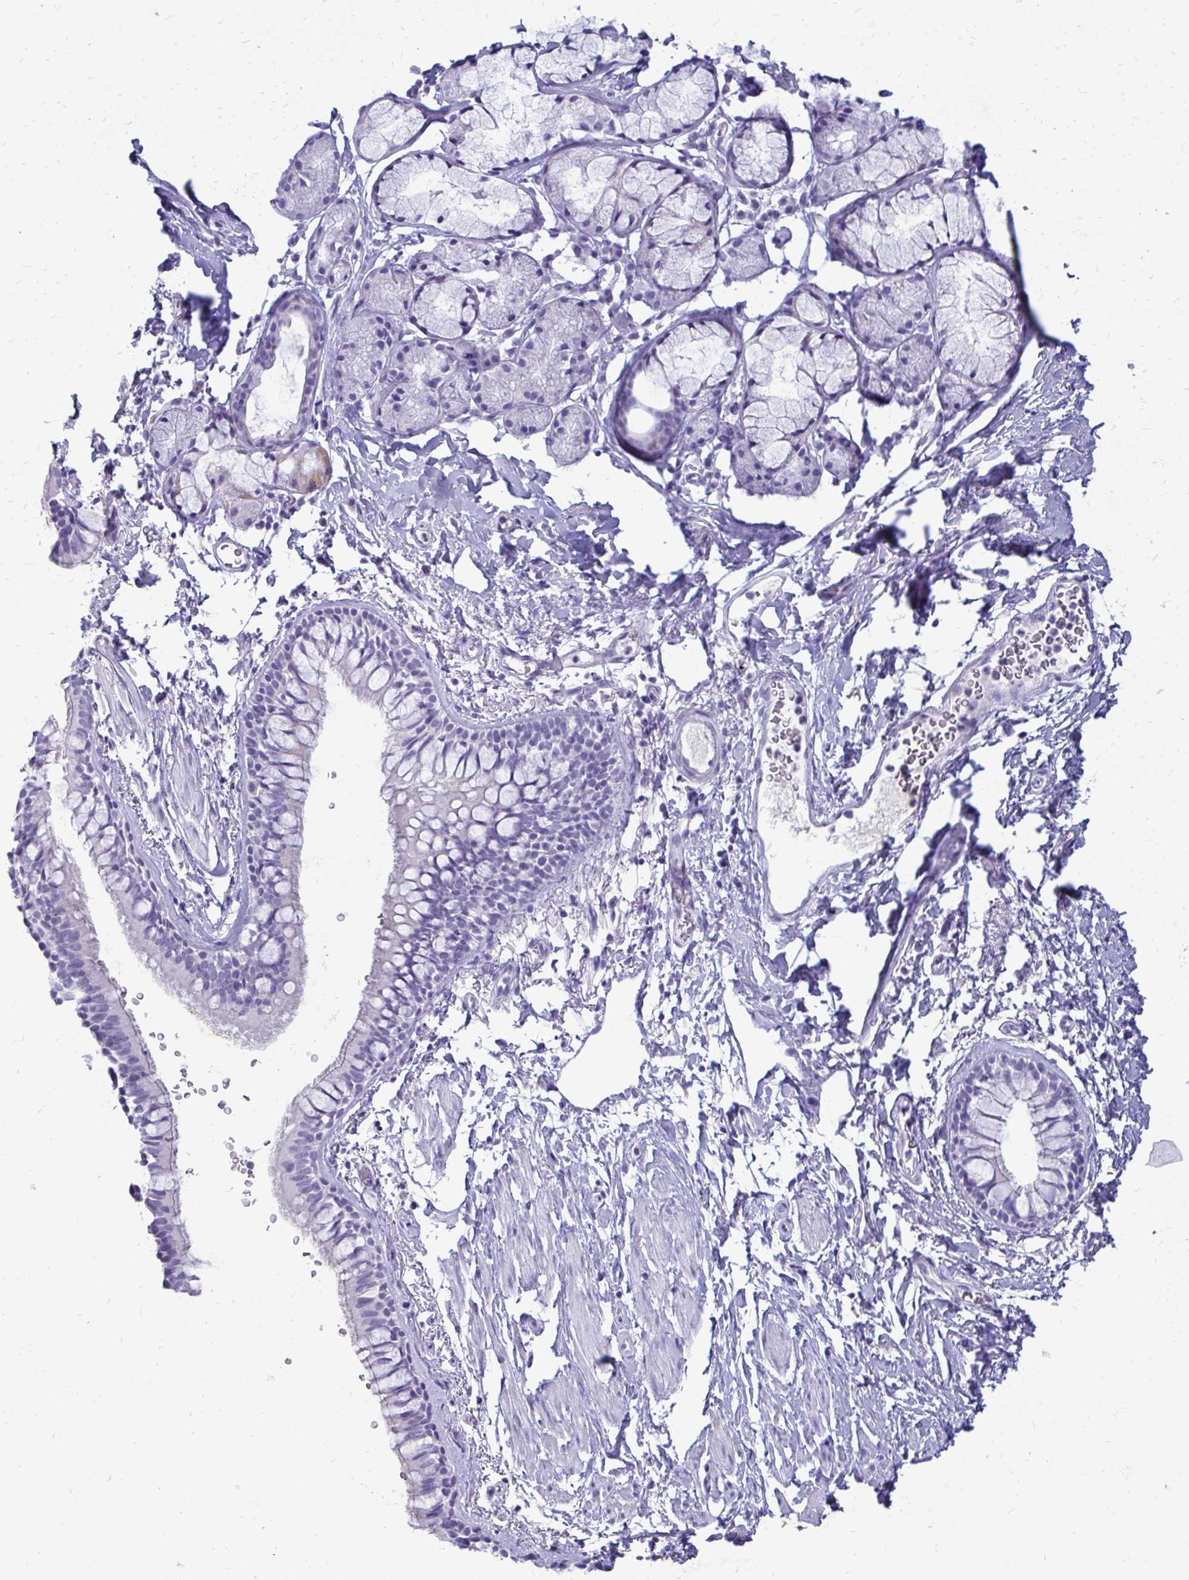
{"staining": {"intensity": "negative", "quantity": "none", "location": "none"}, "tissue": "bronchus", "cell_type": "Respiratory epithelial cells", "image_type": "normal", "snomed": [{"axis": "morphology", "description": "Normal tissue, NOS"}, {"axis": "topography", "description": "Lymph node"}, {"axis": "topography", "description": "Cartilage tissue"}, {"axis": "topography", "description": "Bronchus"}], "caption": "Immunohistochemistry of unremarkable human bronchus exhibits no expression in respiratory epithelial cells.", "gene": "NANOGNB", "patient": {"sex": "female", "age": 70}}